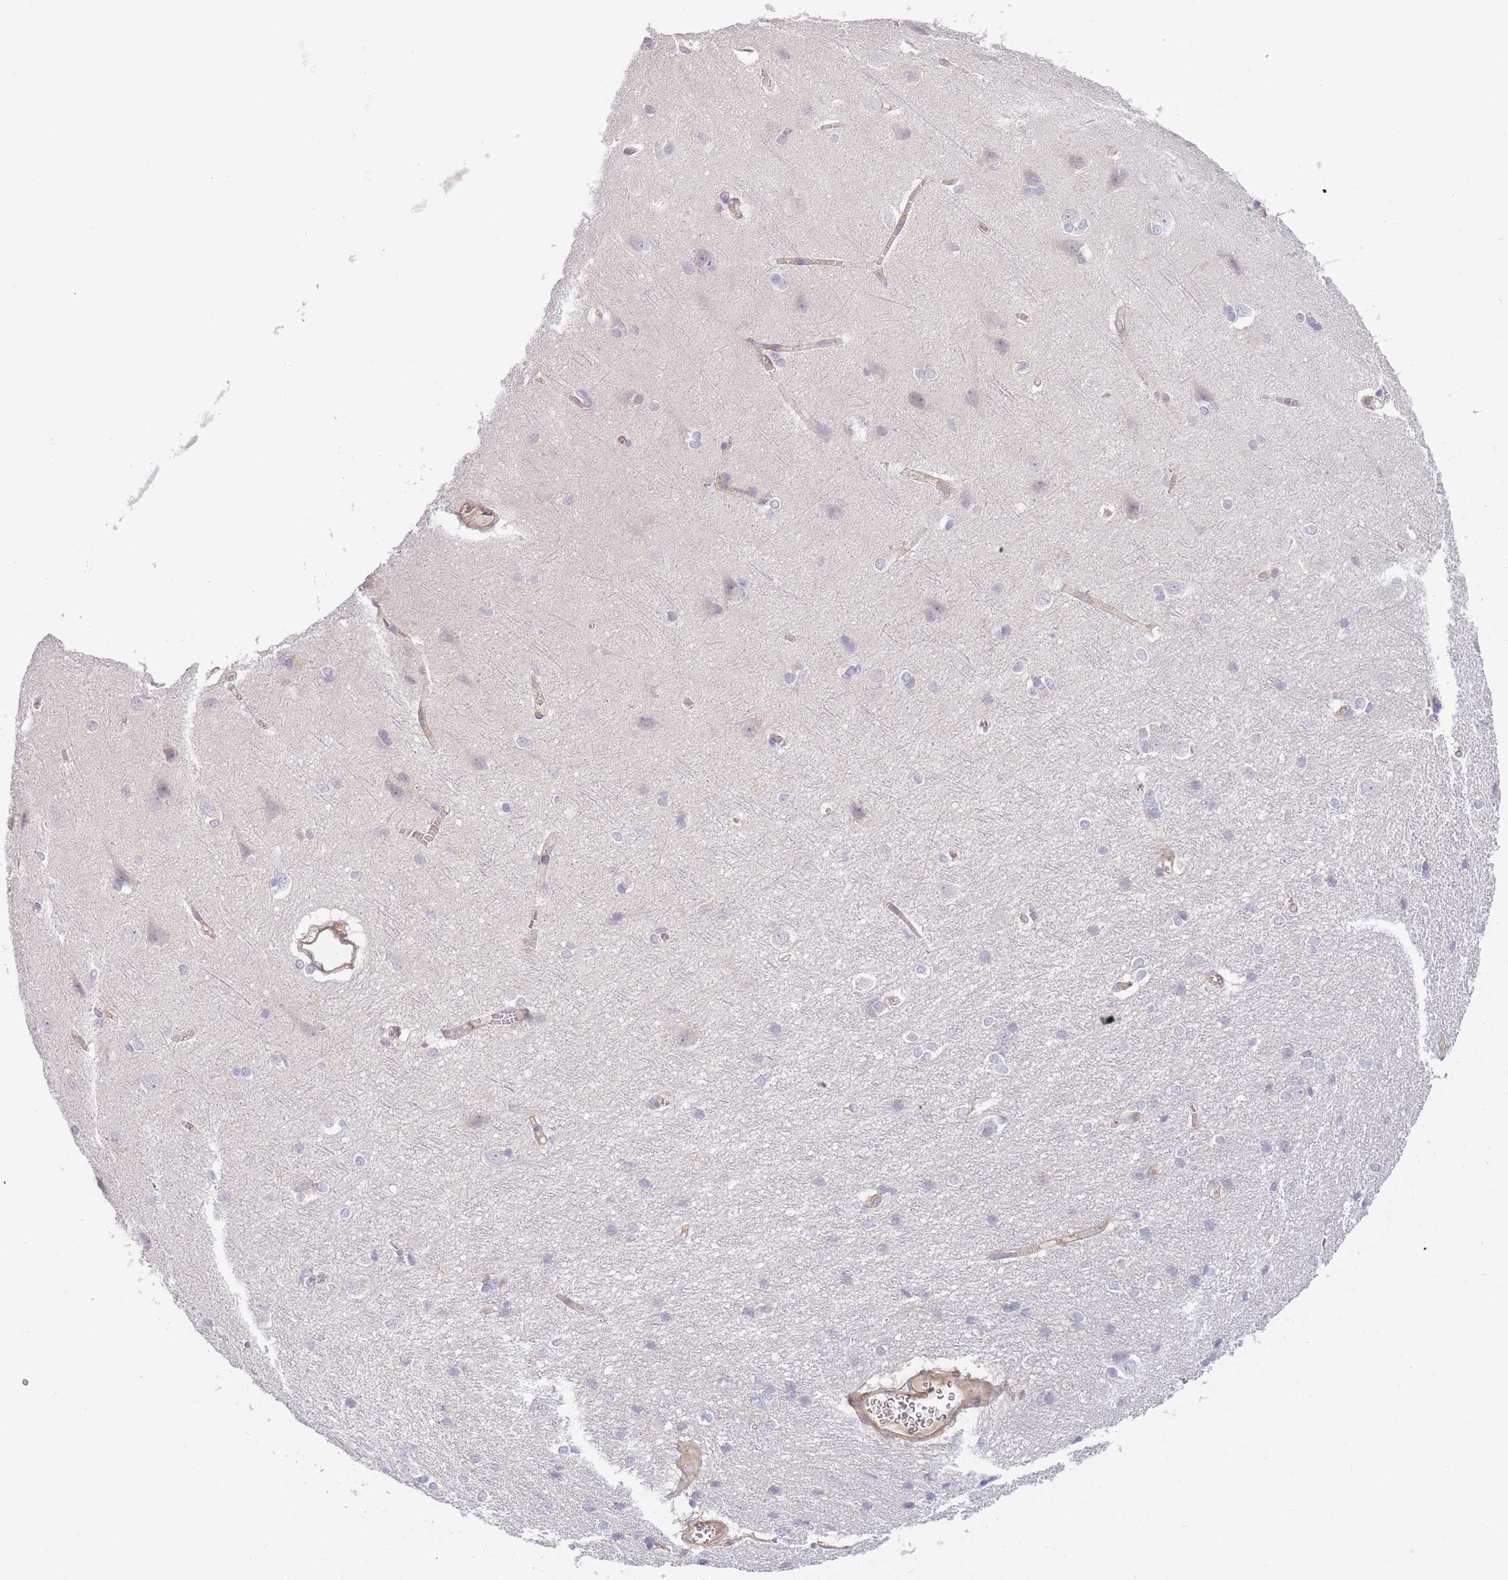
{"staining": {"intensity": "moderate", "quantity": "25%-75%", "location": "cytoplasmic/membranous"}, "tissue": "cerebral cortex", "cell_type": "Endothelial cells", "image_type": "normal", "snomed": [{"axis": "morphology", "description": "Normal tissue, NOS"}, {"axis": "topography", "description": "Cerebral cortex"}], "caption": "Unremarkable cerebral cortex shows moderate cytoplasmic/membranous expression in about 25%-75% of endothelial cells (DAB = brown stain, brightfield microscopy at high magnification)..", "gene": "WDR93", "patient": {"sex": "male", "age": 37}}